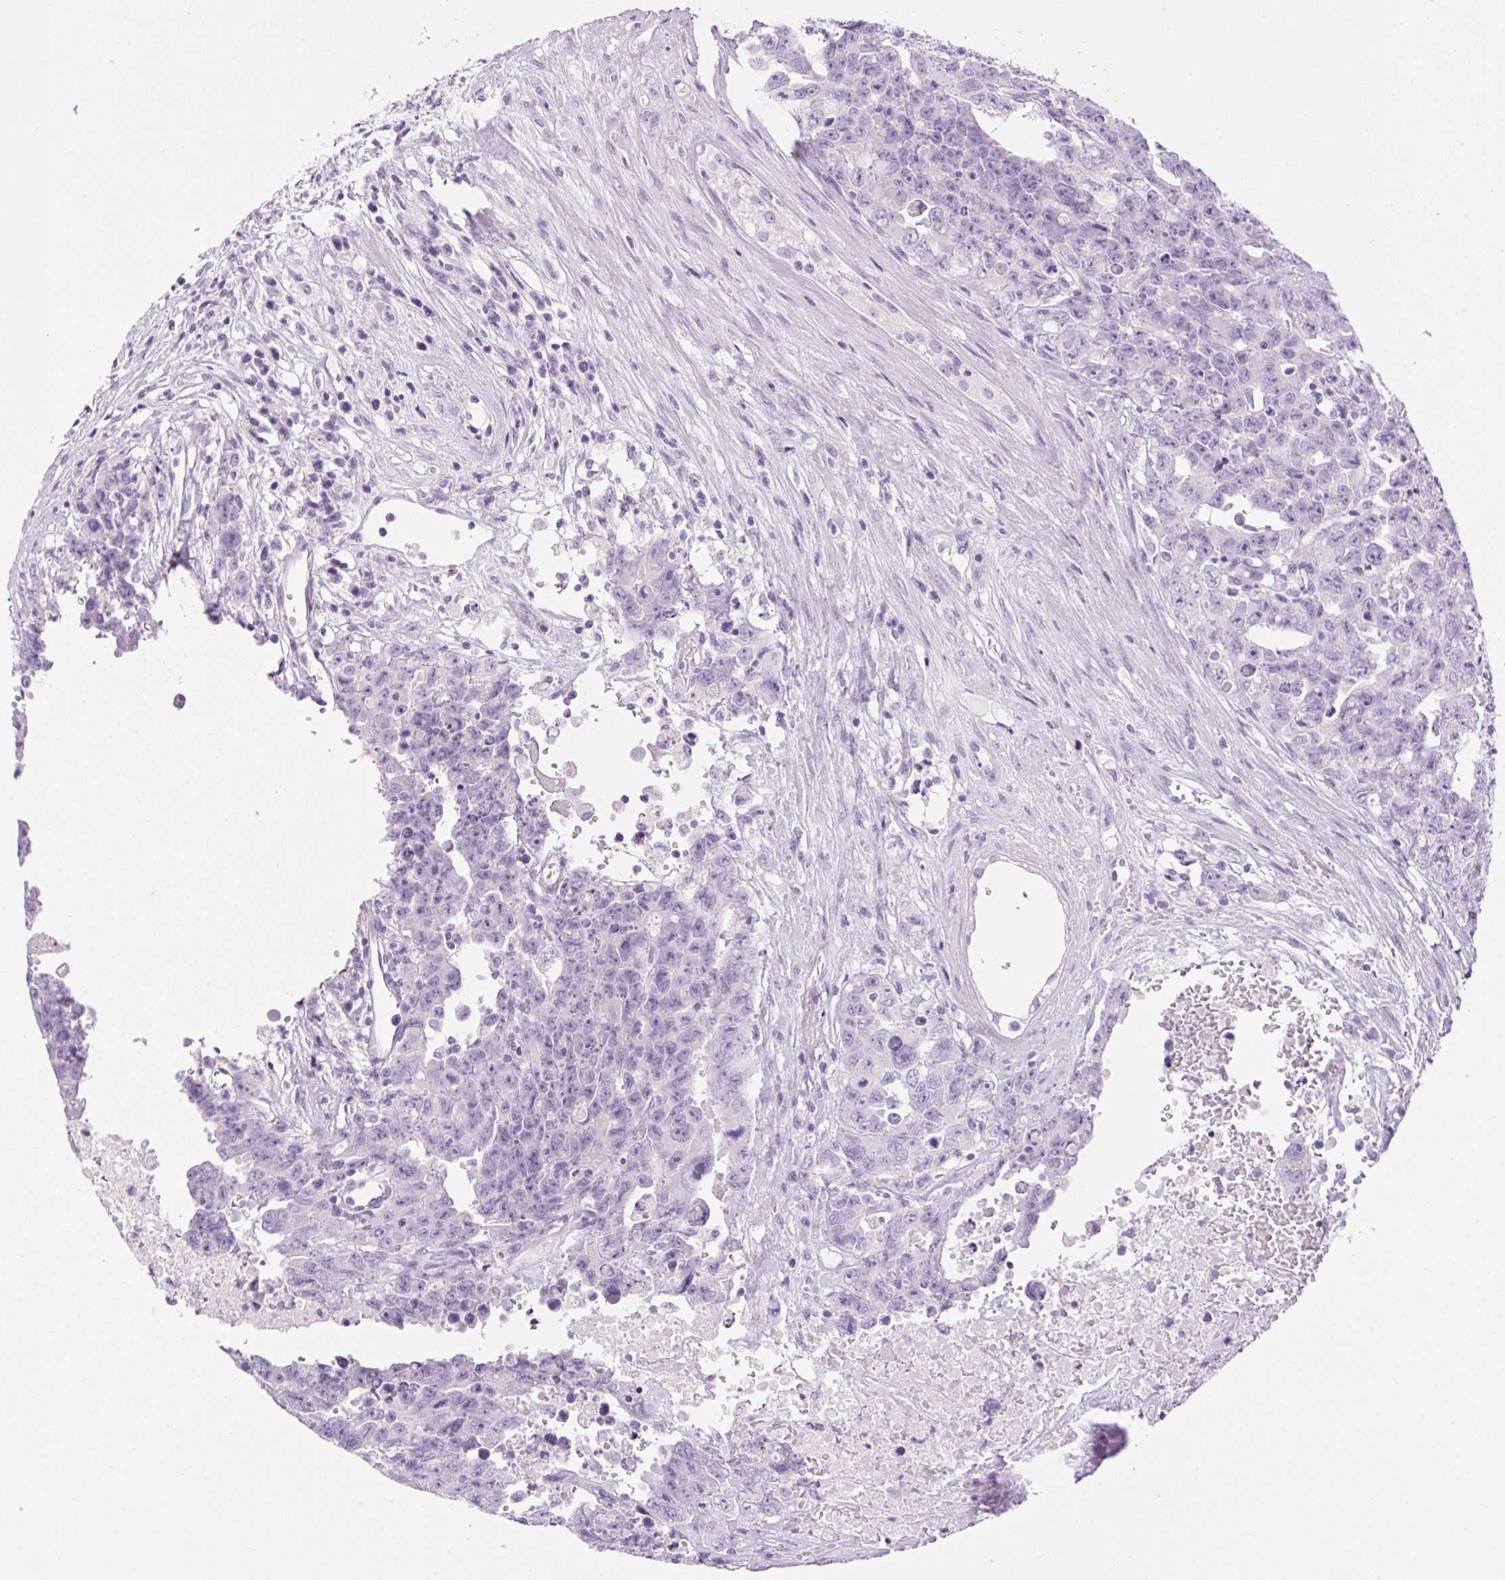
{"staining": {"intensity": "negative", "quantity": "none", "location": "none"}, "tissue": "testis cancer", "cell_type": "Tumor cells", "image_type": "cancer", "snomed": [{"axis": "morphology", "description": "Carcinoma, Embryonal, NOS"}, {"axis": "topography", "description": "Testis"}], "caption": "A micrograph of embryonal carcinoma (testis) stained for a protein displays no brown staining in tumor cells. (DAB immunohistochemistry (IHC) visualized using brightfield microscopy, high magnification).", "gene": "SP140L", "patient": {"sex": "male", "age": 24}}